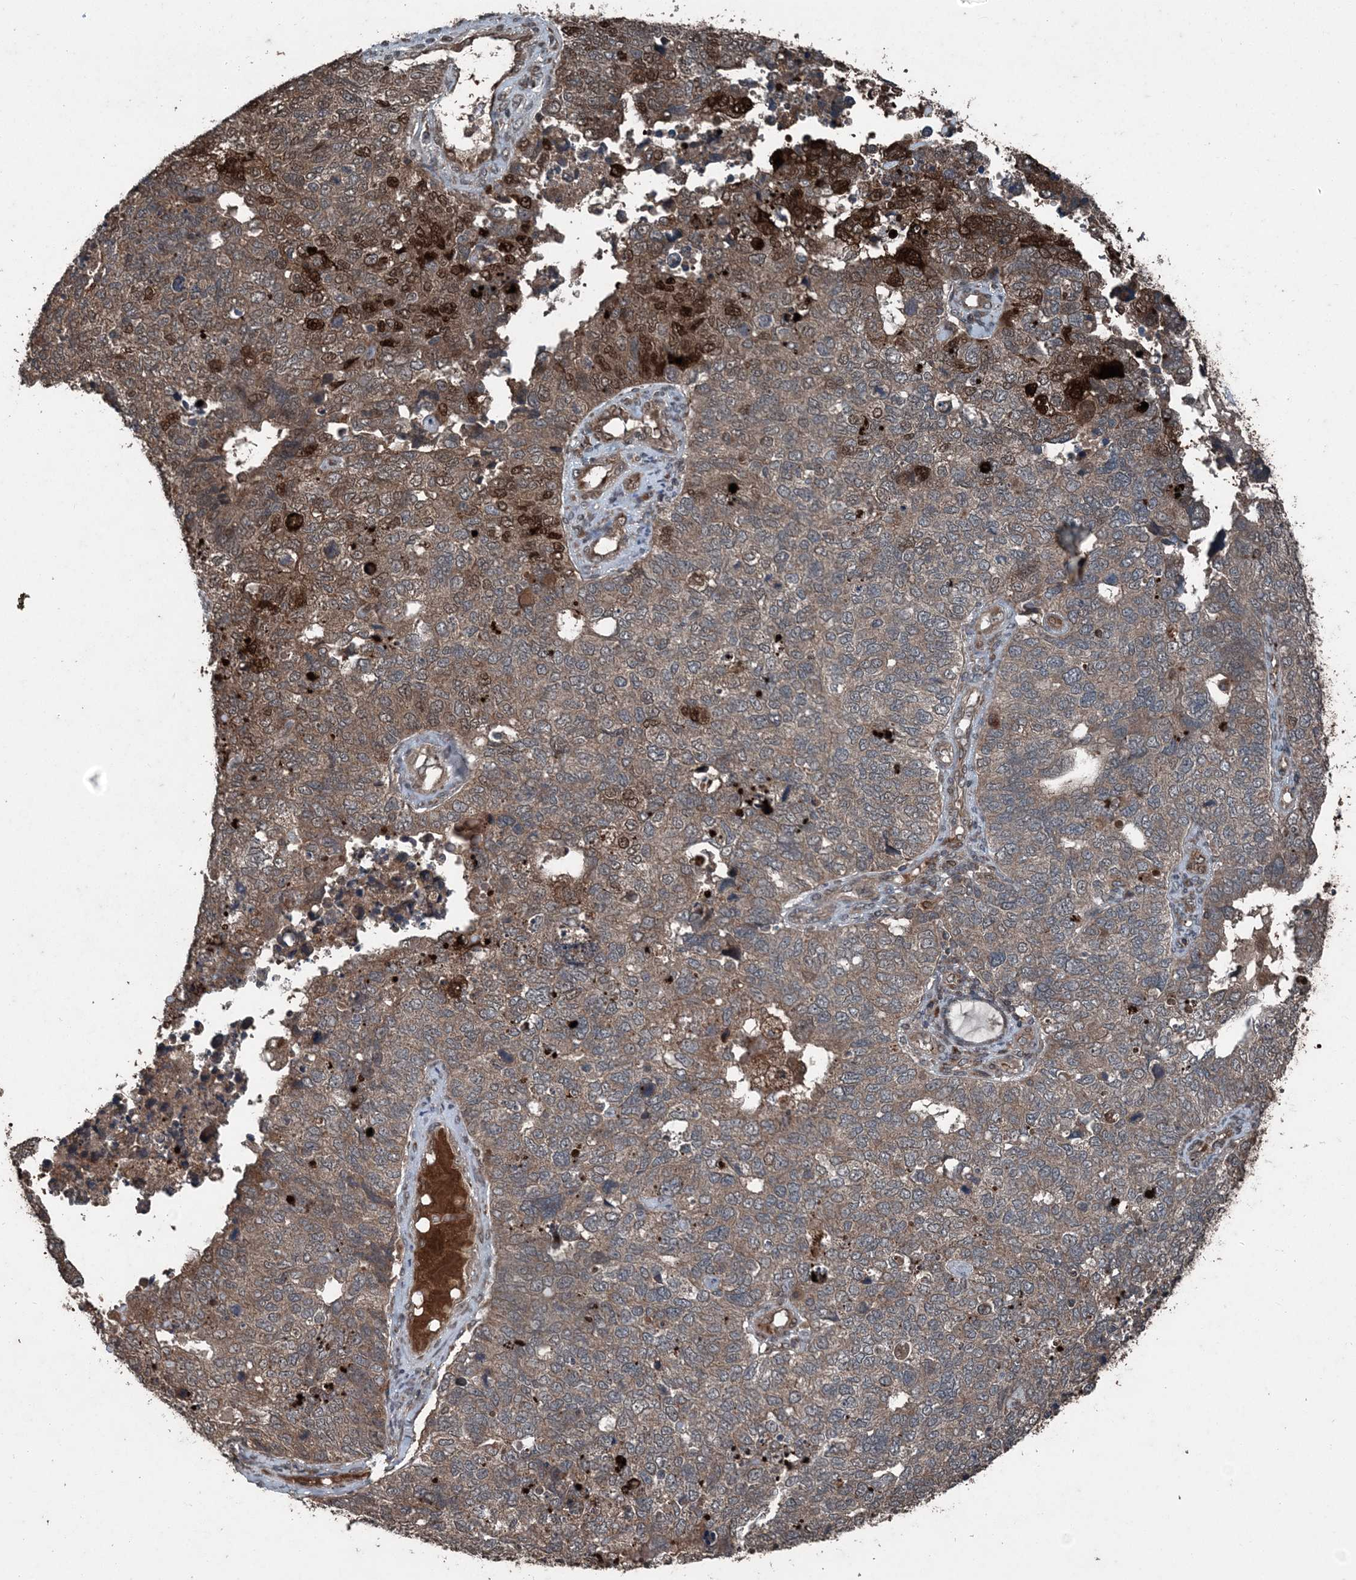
{"staining": {"intensity": "weak", "quantity": ">75%", "location": "cytoplasmic/membranous"}, "tissue": "cervical cancer", "cell_type": "Tumor cells", "image_type": "cancer", "snomed": [{"axis": "morphology", "description": "Squamous cell carcinoma, NOS"}, {"axis": "topography", "description": "Cervix"}], "caption": "The photomicrograph exhibits a brown stain indicating the presence of a protein in the cytoplasmic/membranous of tumor cells in cervical squamous cell carcinoma.", "gene": "CFL1", "patient": {"sex": "female", "age": 63}}